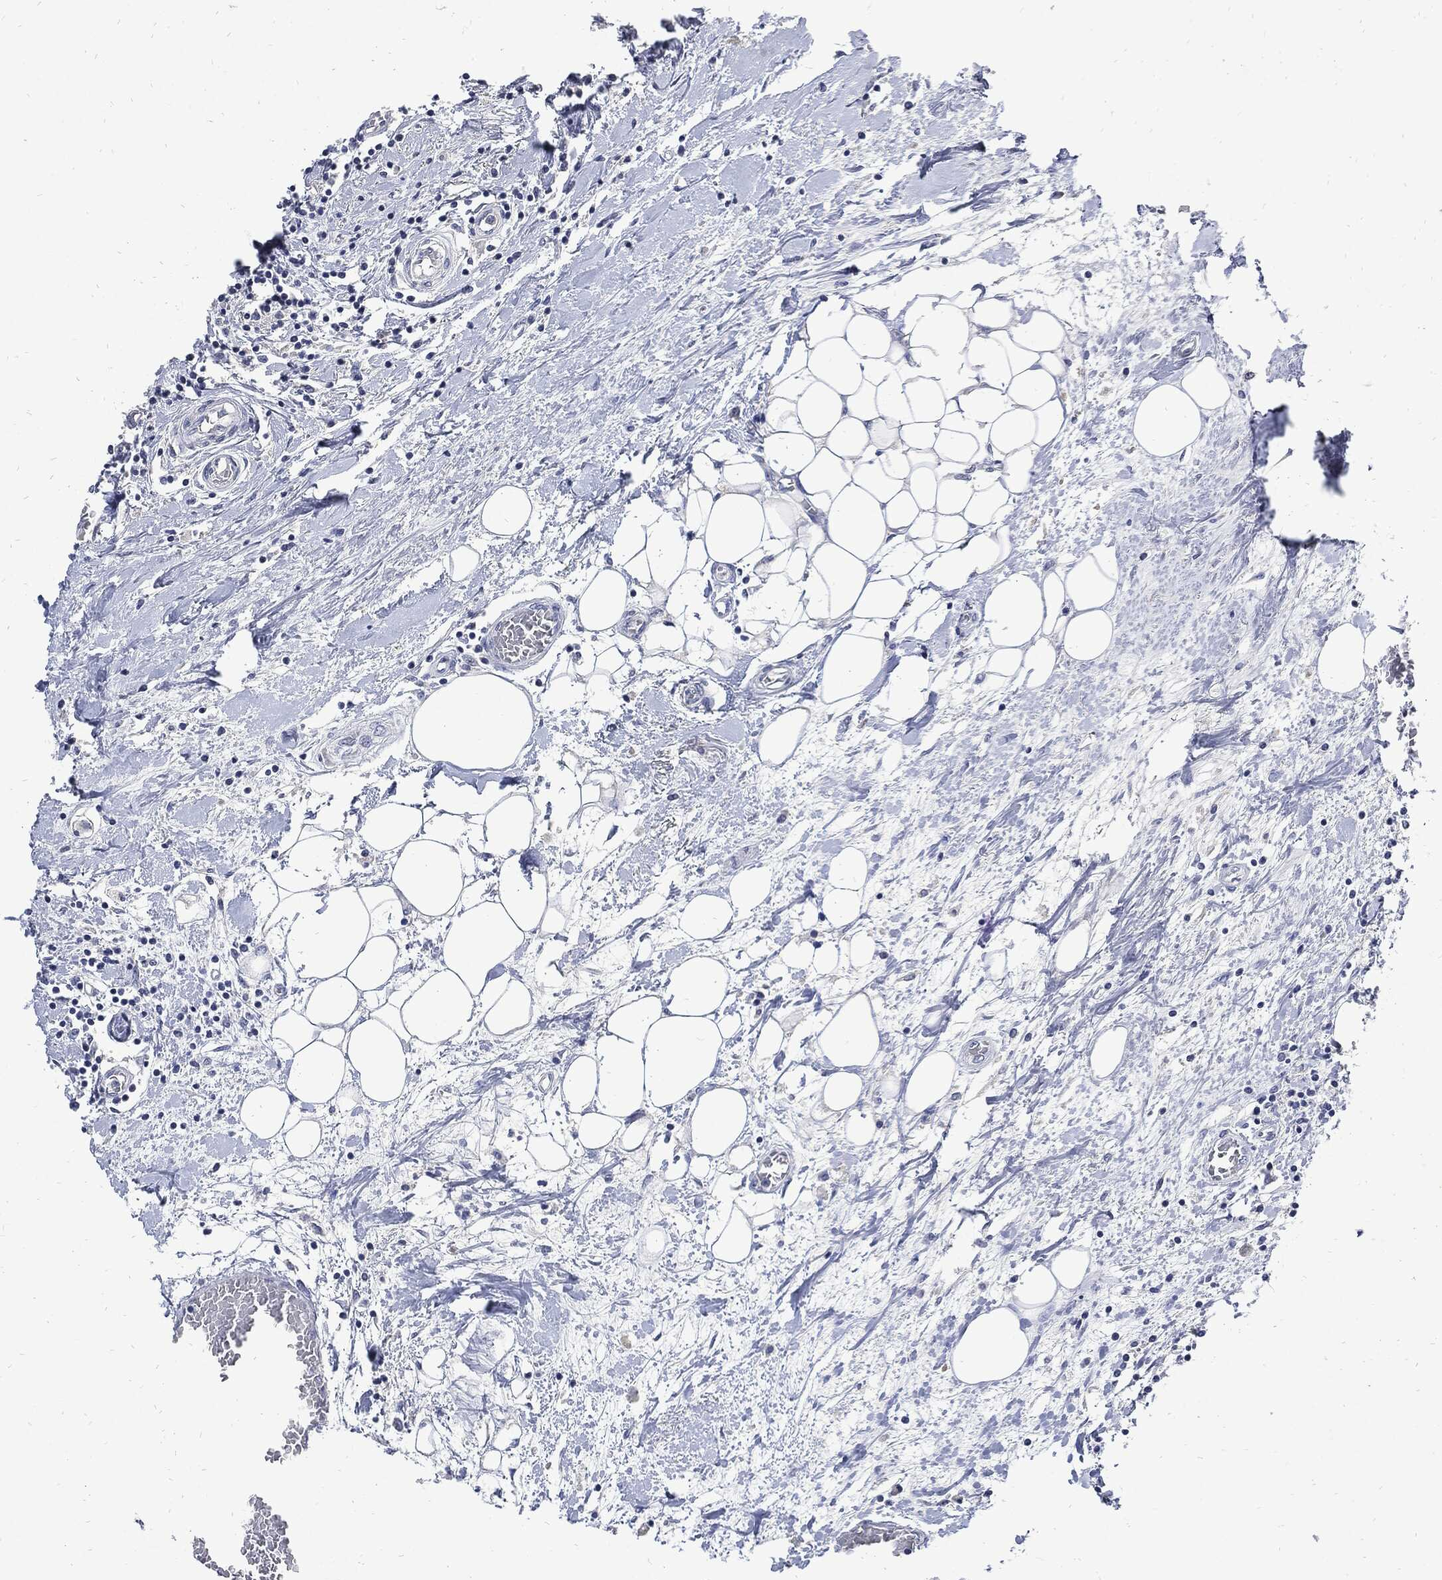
{"staining": {"intensity": "negative", "quantity": "none", "location": "none"}, "tissue": "breast cancer", "cell_type": "Tumor cells", "image_type": "cancer", "snomed": [{"axis": "morphology", "description": "Duct carcinoma"}, {"axis": "topography", "description": "Breast"}], "caption": "DAB (3,3'-diaminobenzidine) immunohistochemical staining of infiltrating ductal carcinoma (breast) demonstrates no significant staining in tumor cells.", "gene": "CPE", "patient": {"sex": "female", "age": 61}}